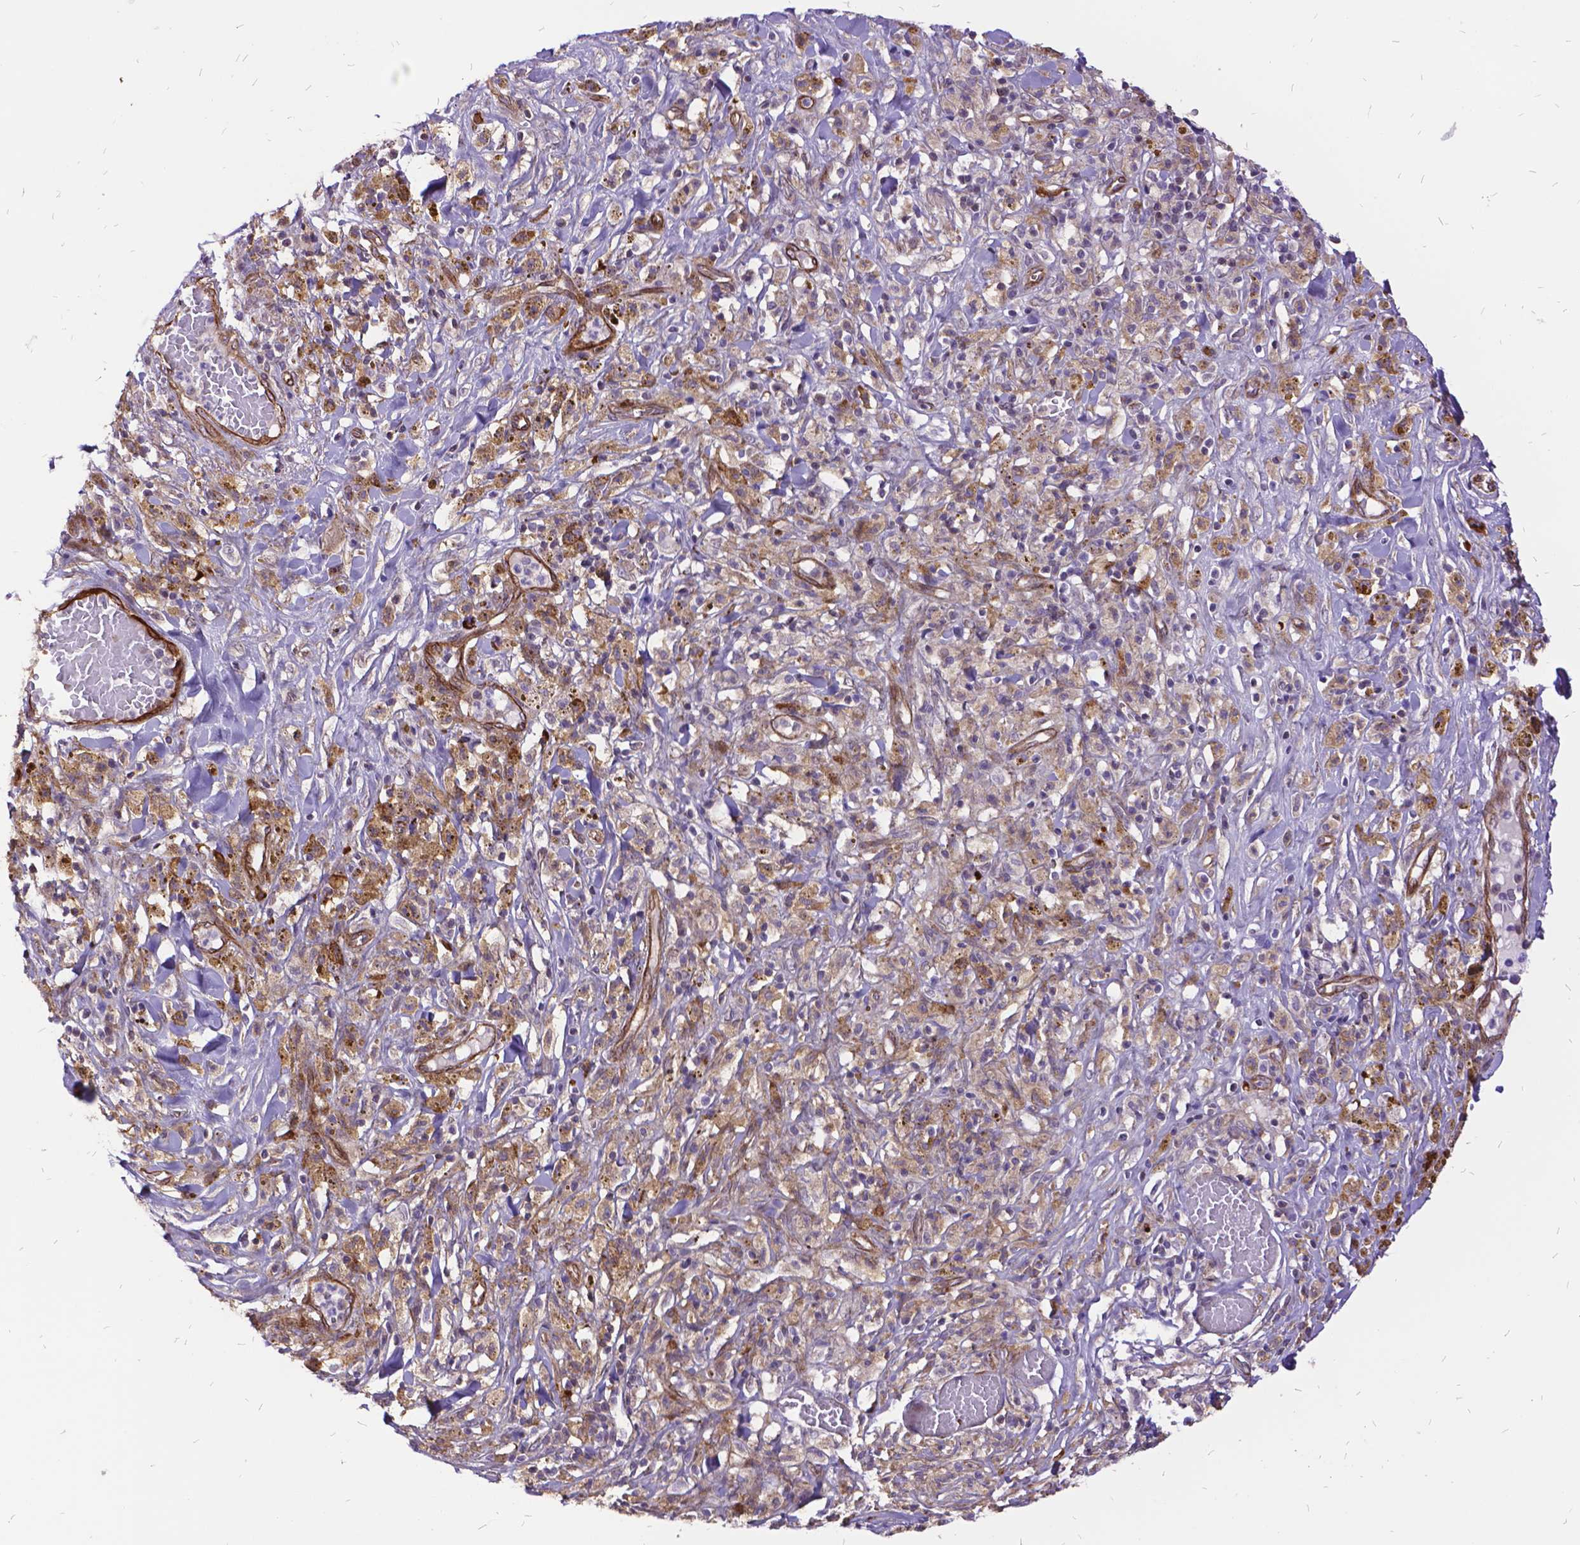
{"staining": {"intensity": "weak", "quantity": "<25%", "location": "cytoplasmic/membranous"}, "tissue": "melanoma", "cell_type": "Tumor cells", "image_type": "cancer", "snomed": [{"axis": "morphology", "description": "Malignant melanoma, NOS"}, {"axis": "topography", "description": "Skin"}], "caption": "Malignant melanoma was stained to show a protein in brown. There is no significant staining in tumor cells.", "gene": "GRB7", "patient": {"sex": "female", "age": 91}}